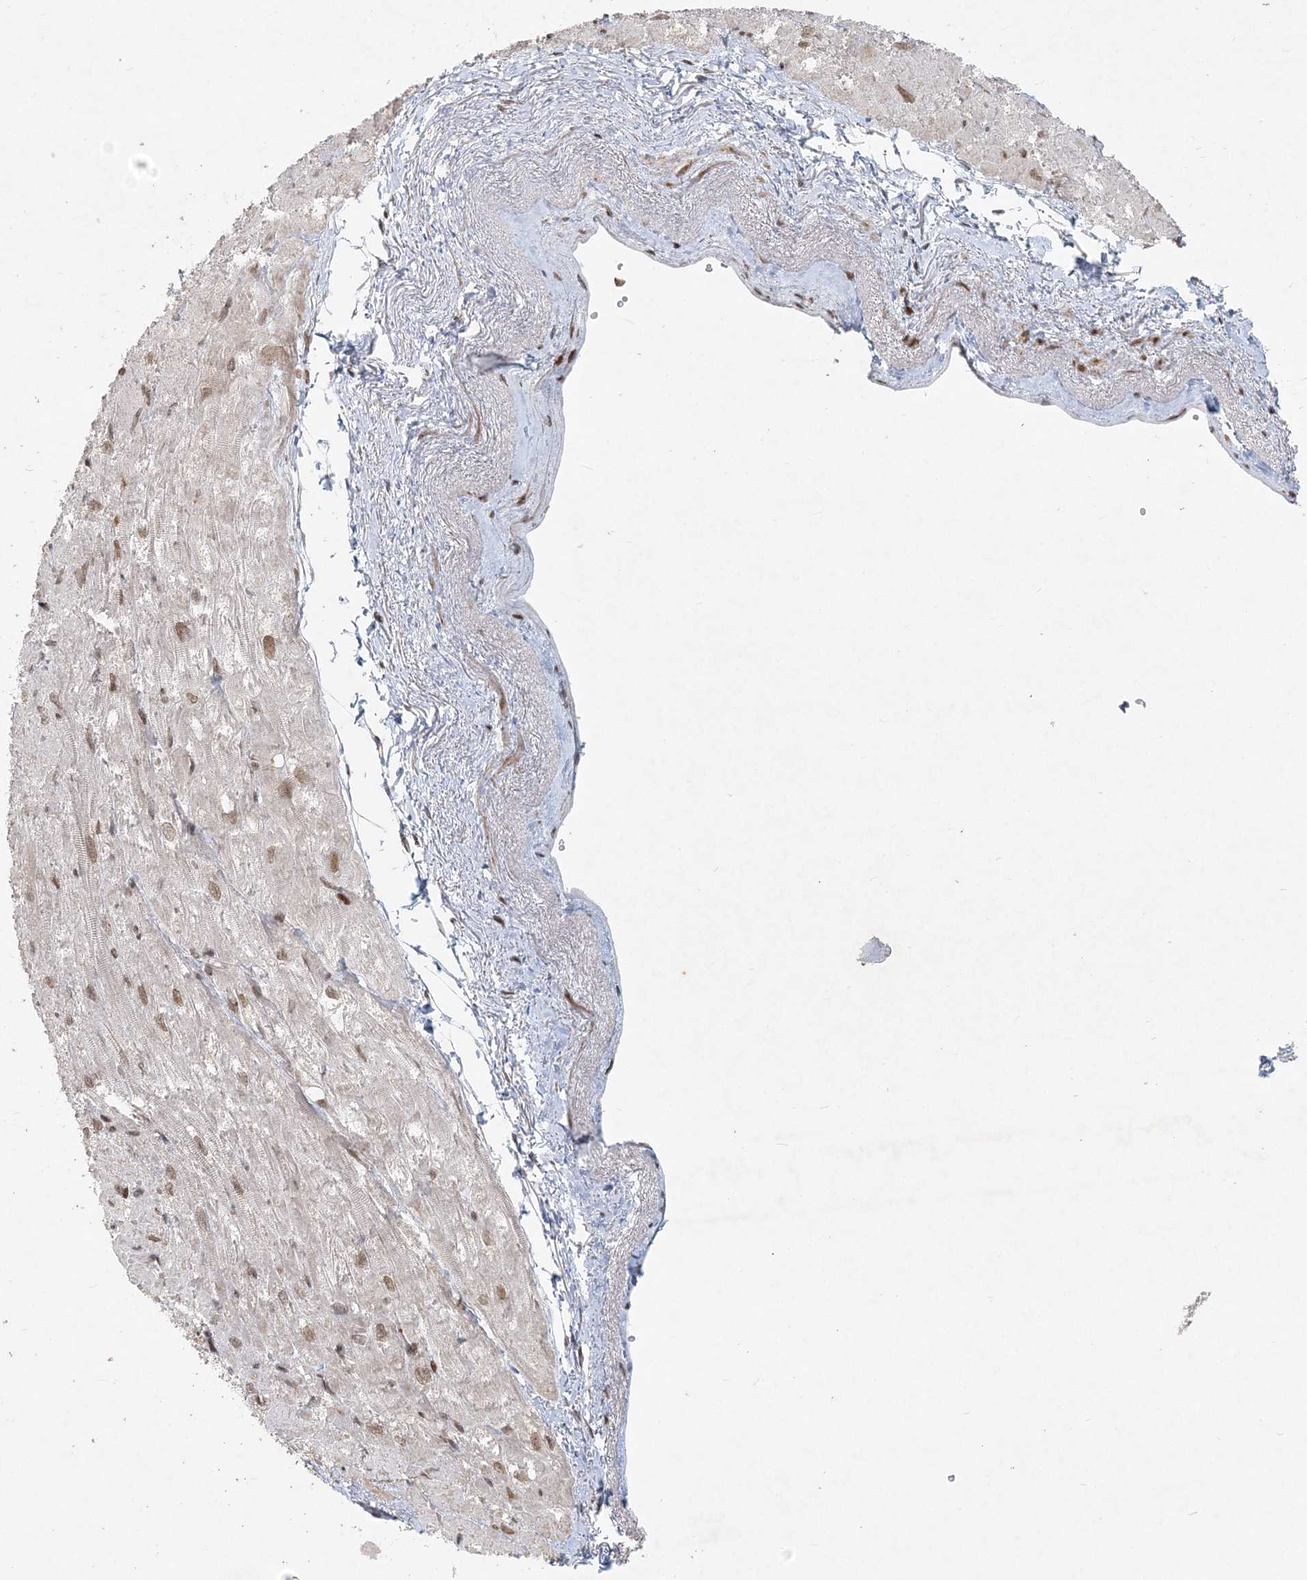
{"staining": {"intensity": "weak", "quantity": "<25%", "location": "nuclear"}, "tissue": "heart muscle", "cell_type": "Cardiomyocytes", "image_type": "normal", "snomed": [{"axis": "morphology", "description": "Normal tissue, NOS"}, {"axis": "topography", "description": "Heart"}], "caption": "DAB immunohistochemical staining of benign human heart muscle shows no significant positivity in cardiomyocytes.", "gene": "BAZ1B", "patient": {"sex": "male", "age": 50}}